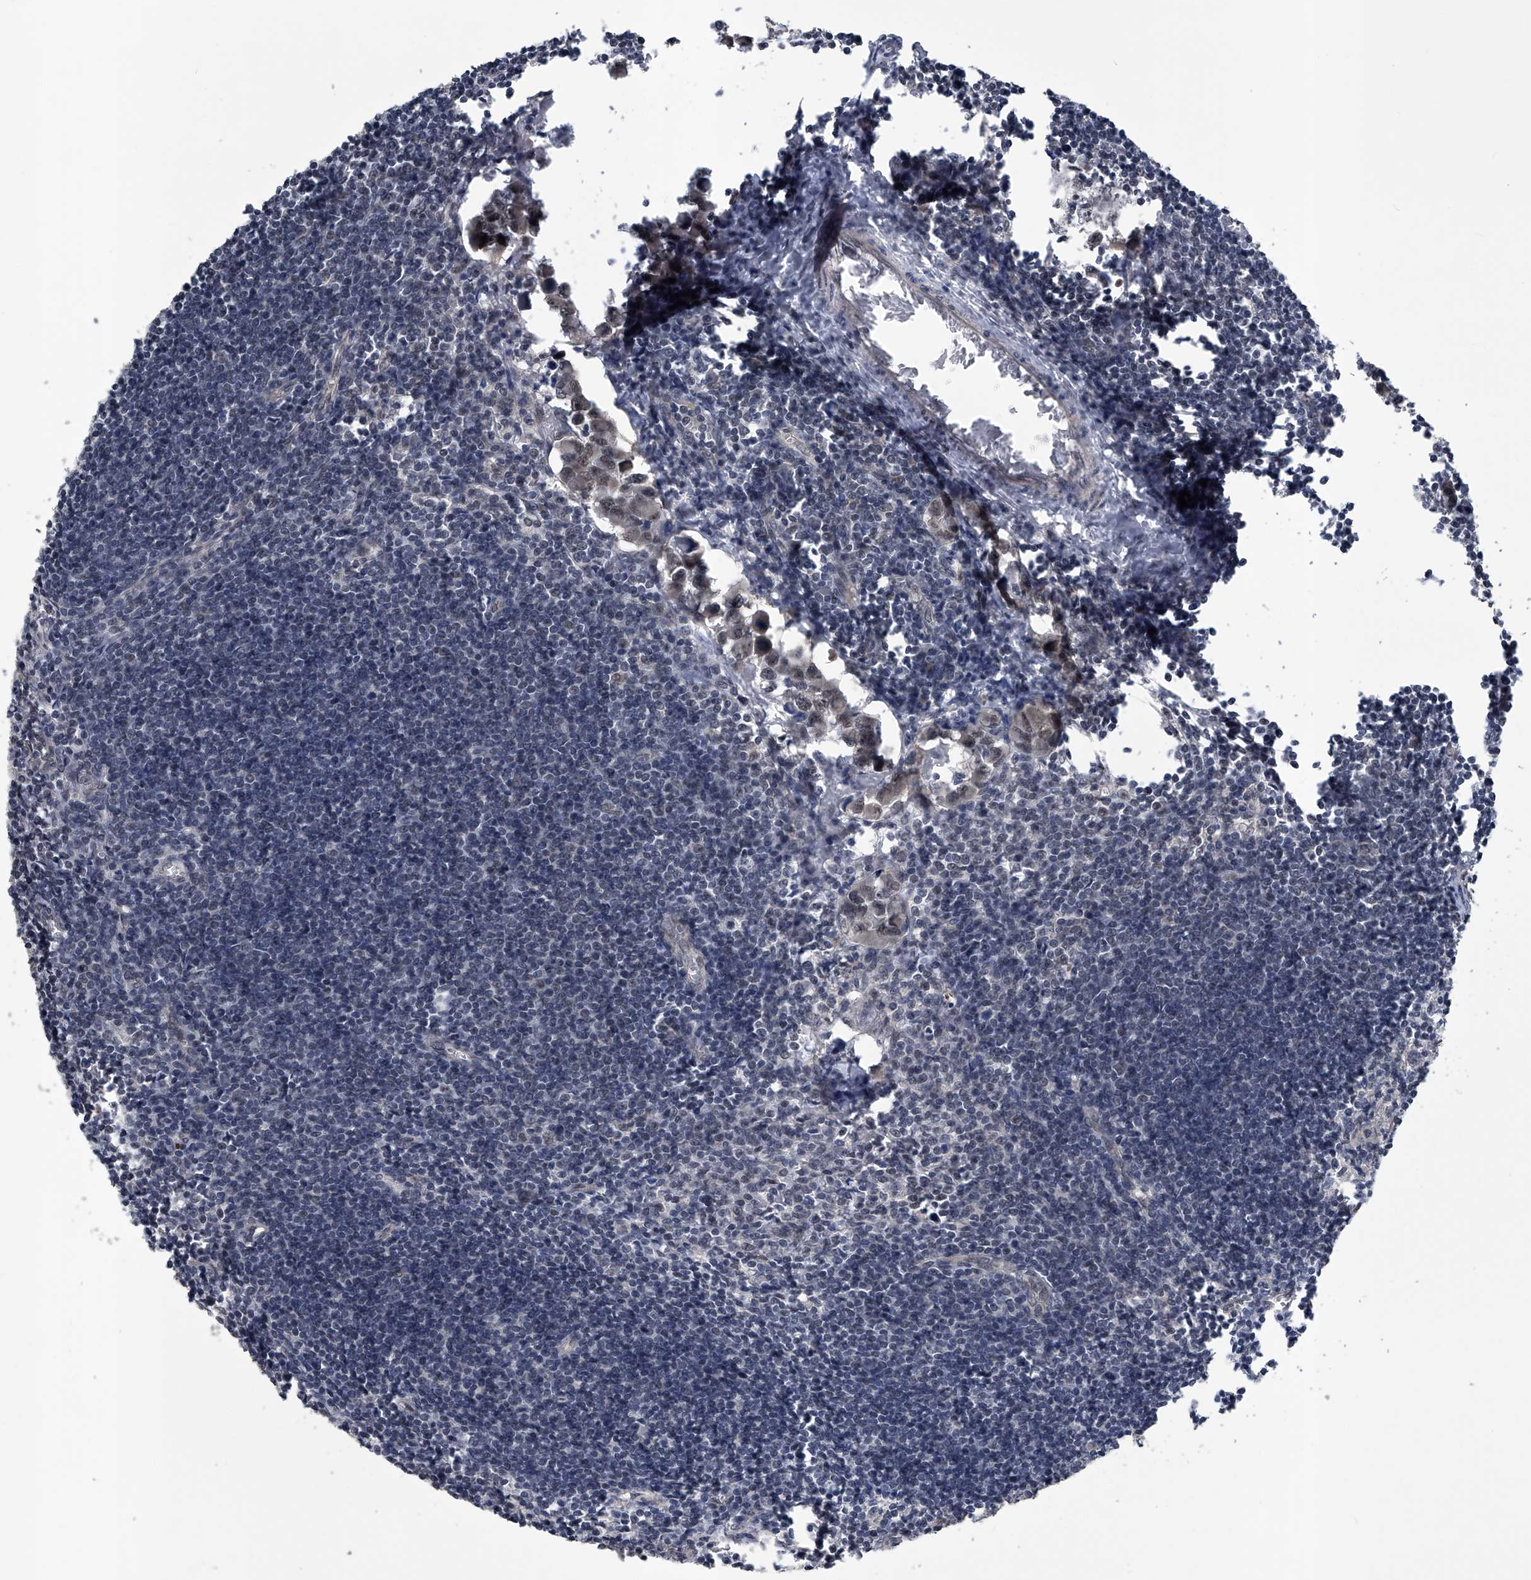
{"staining": {"intensity": "negative", "quantity": "none", "location": "none"}, "tissue": "lymph node", "cell_type": "Germinal center cells", "image_type": "normal", "snomed": [{"axis": "morphology", "description": "Normal tissue, NOS"}, {"axis": "morphology", "description": "Malignant melanoma, Metastatic site"}, {"axis": "topography", "description": "Lymph node"}], "caption": "The immunohistochemistry micrograph has no significant expression in germinal center cells of lymph node. The staining is performed using DAB (3,3'-diaminobenzidine) brown chromogen with nuclei counter-stained in using hematoxylin.", "gene": "SLC12A8", "patient": {"sex": "male", "age": 41}}